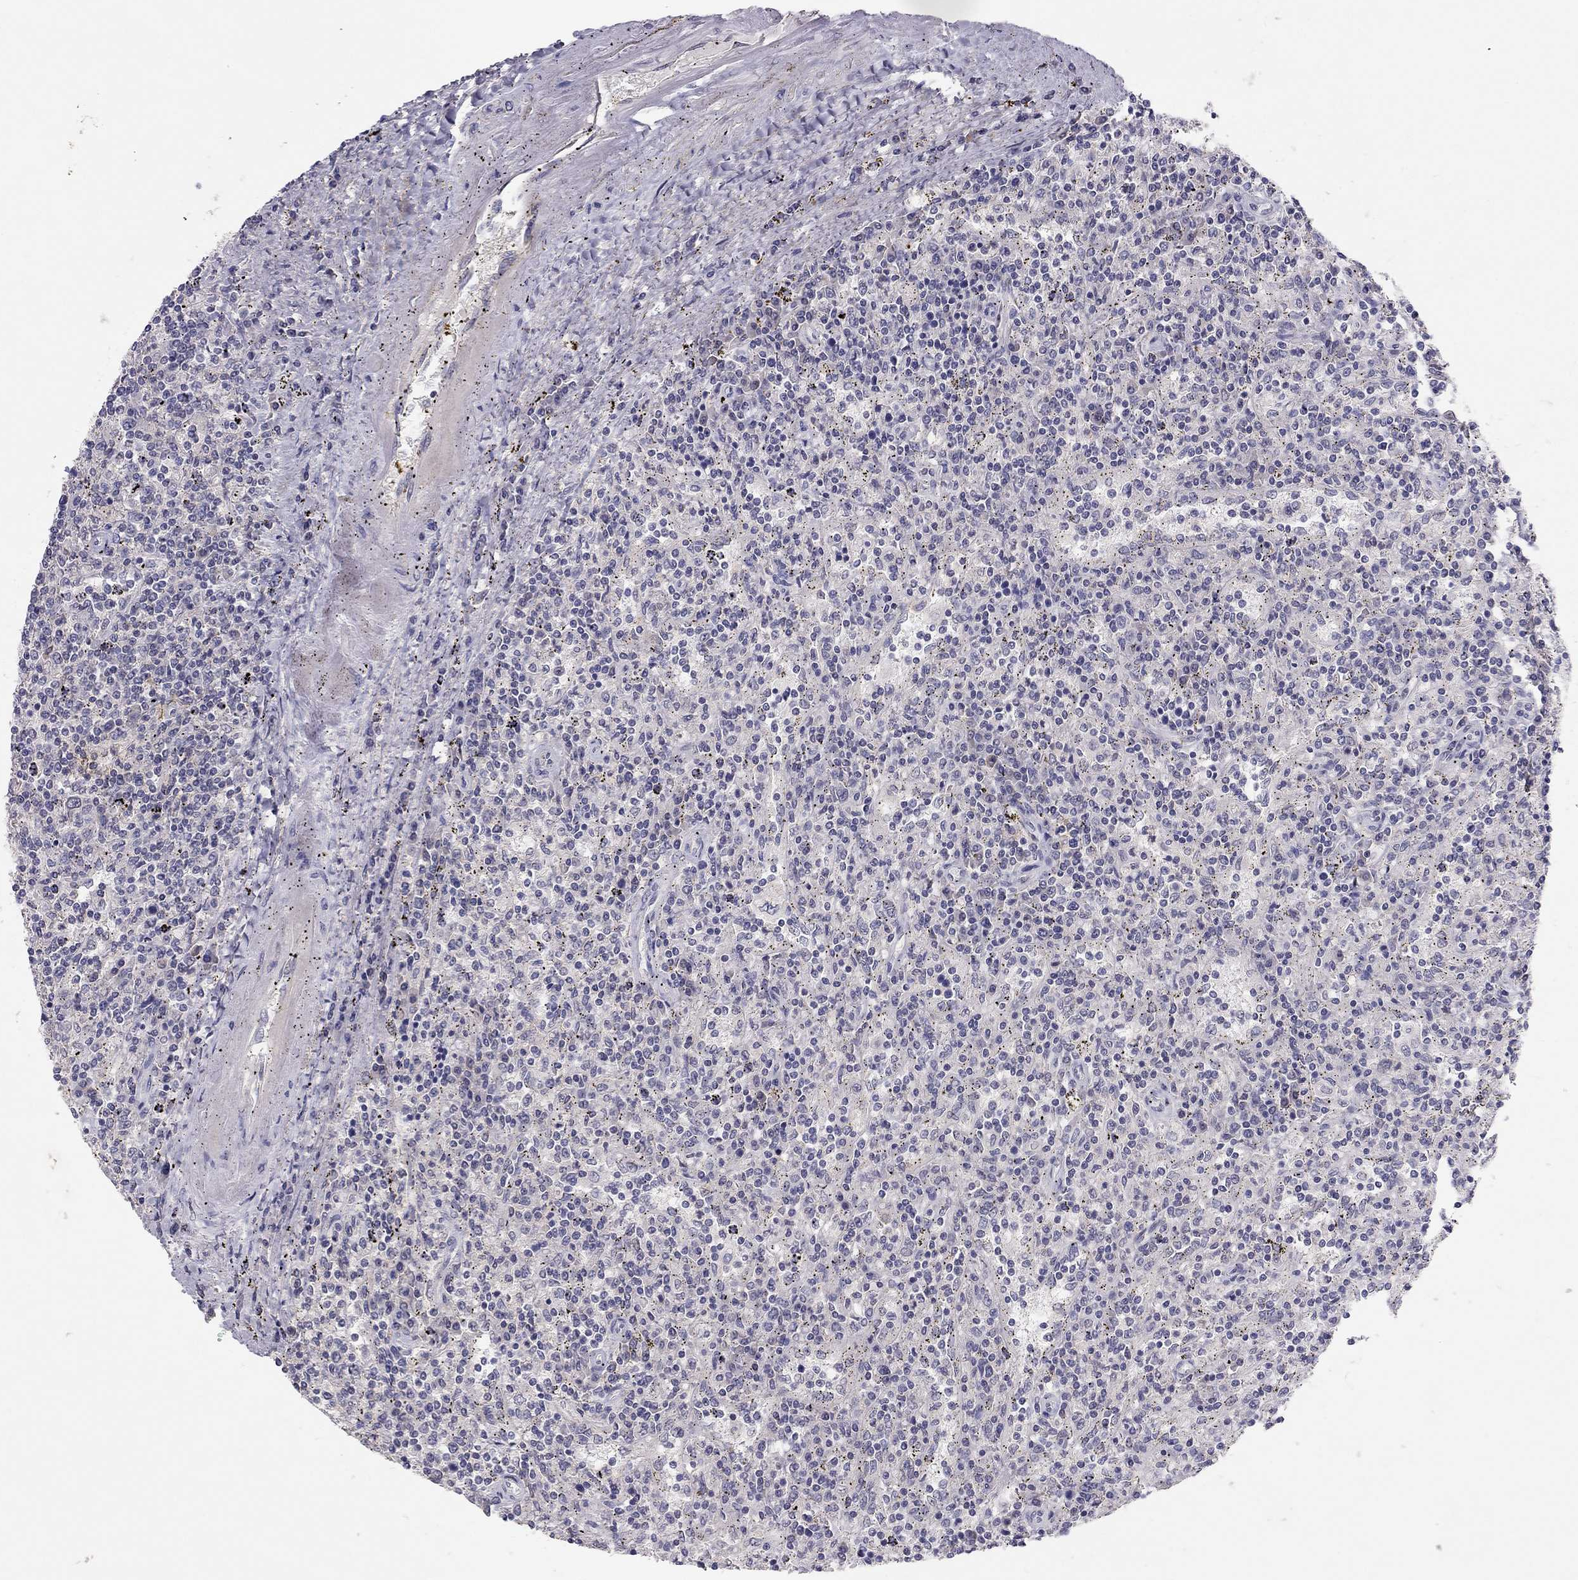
{"staining": {"intensity": "negative", "quantity": "none", "location": "none"}, "tissue": "lymphoma", "cell_type": "Tumor cells", "image_type": "cancer", "snomed": [{"axis": "morphology", "description": "Malignant lymphoma, non-Hodgkin's type, Low grade"}, {"axis": "topography", "description": "Lymph node"}], "caption": "Tumor cells are negative for brown protein staining in malignant lymphoma, non-Hodgkin's type (low-grade).", "gene": "ADORA2A", "patient": {"sex": "male", "age": 52}}